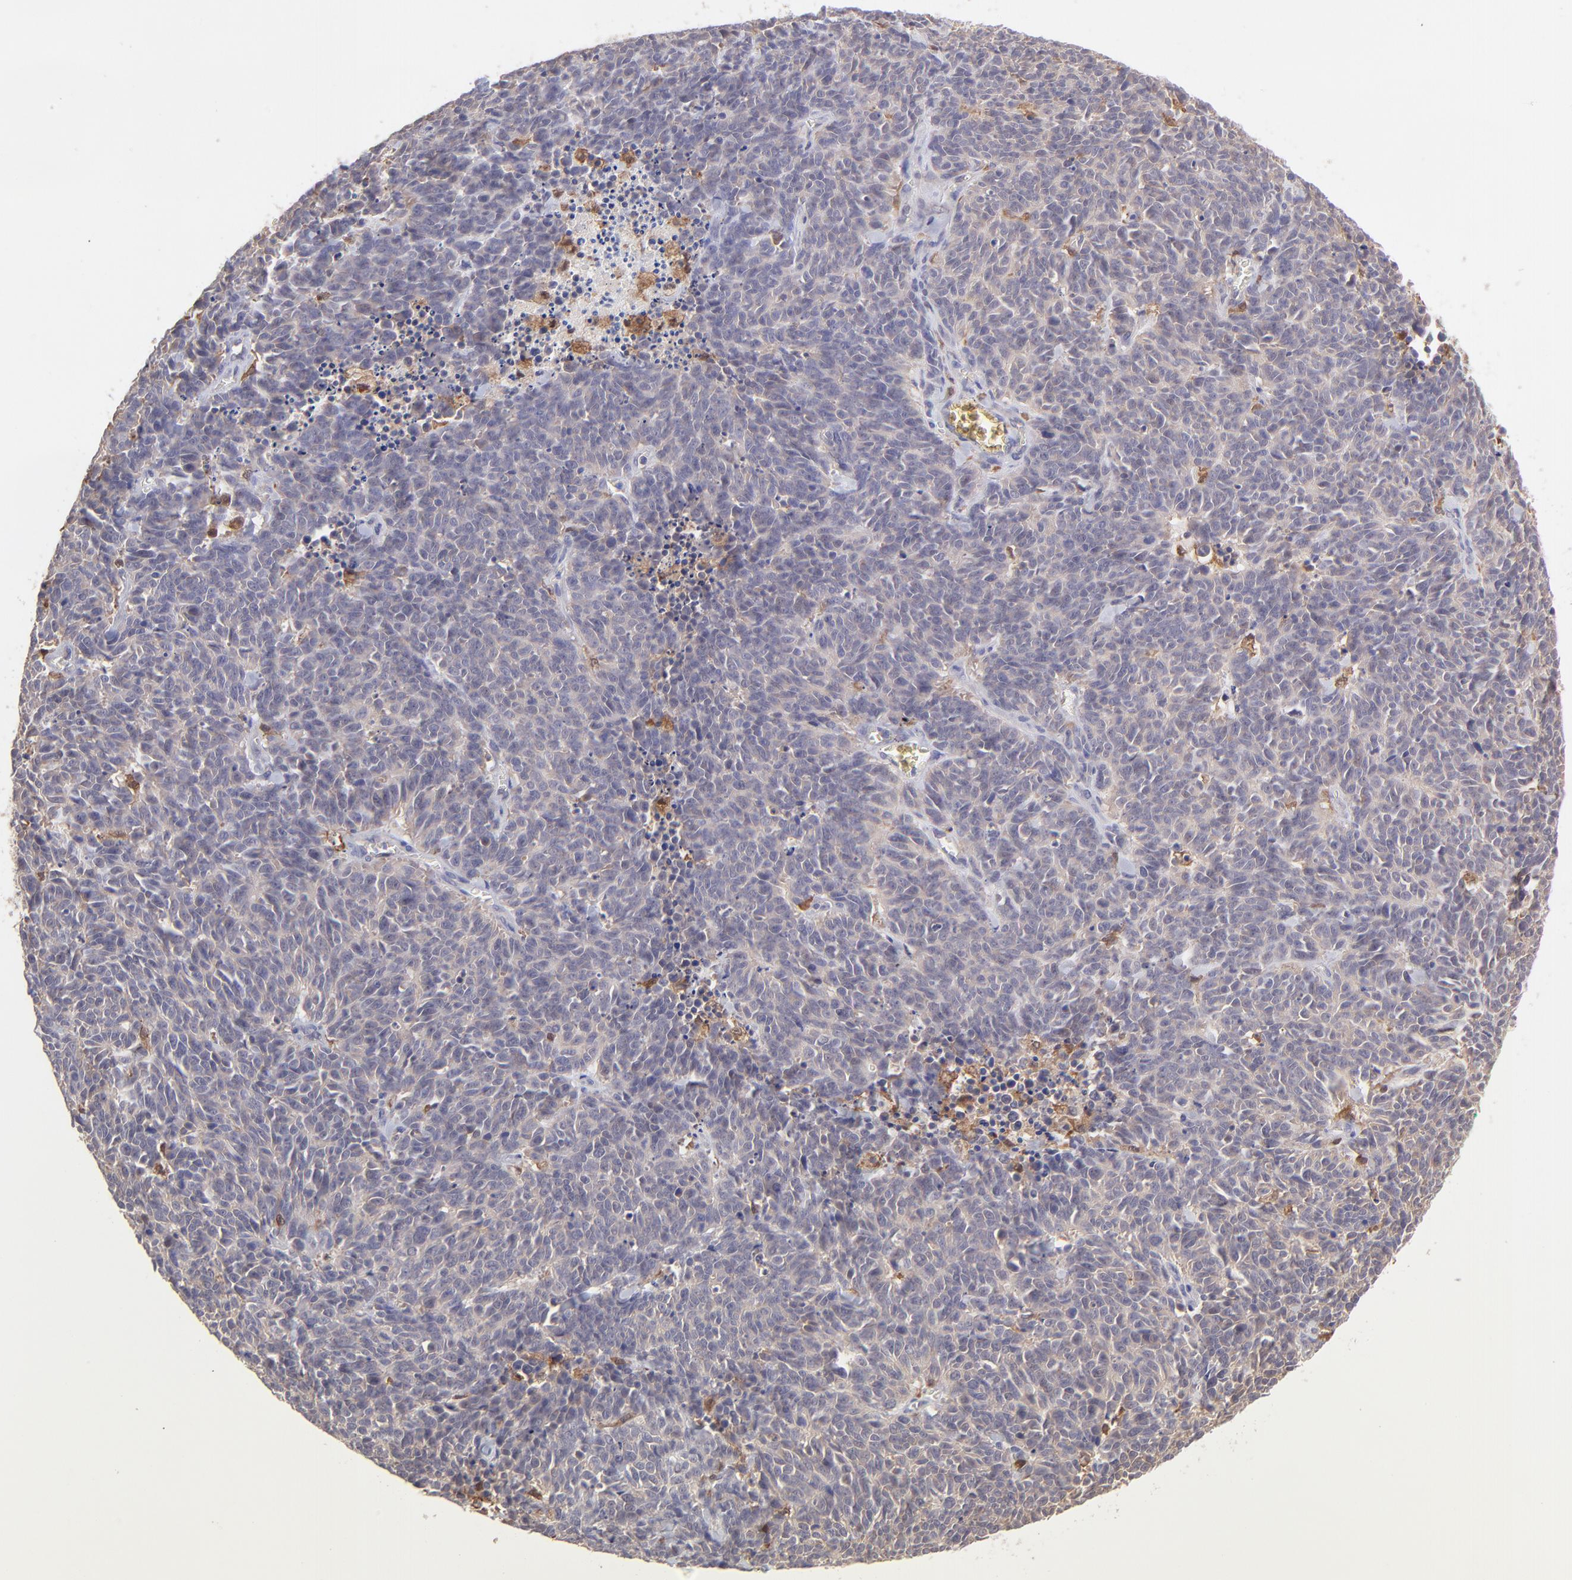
{"staining": {"intensity": "negative", "quantity": "none", "location": "none"}, "tissue": "lung cancer", "cell_type": "Tumor cells", "image_type": "cancer", "snomed": [{"axis": "morphology", "description": "Neoplasm, malignant, NOS"}, {"axis": "topography", "description": "Lung"}], "caption": "This is an immunohistochemistry (IHC) image of lung malignant neoplasm. There is no expression in tumor cells.", "gene": "HYAL1", "patient": {"sex": "female", "age": 58}}